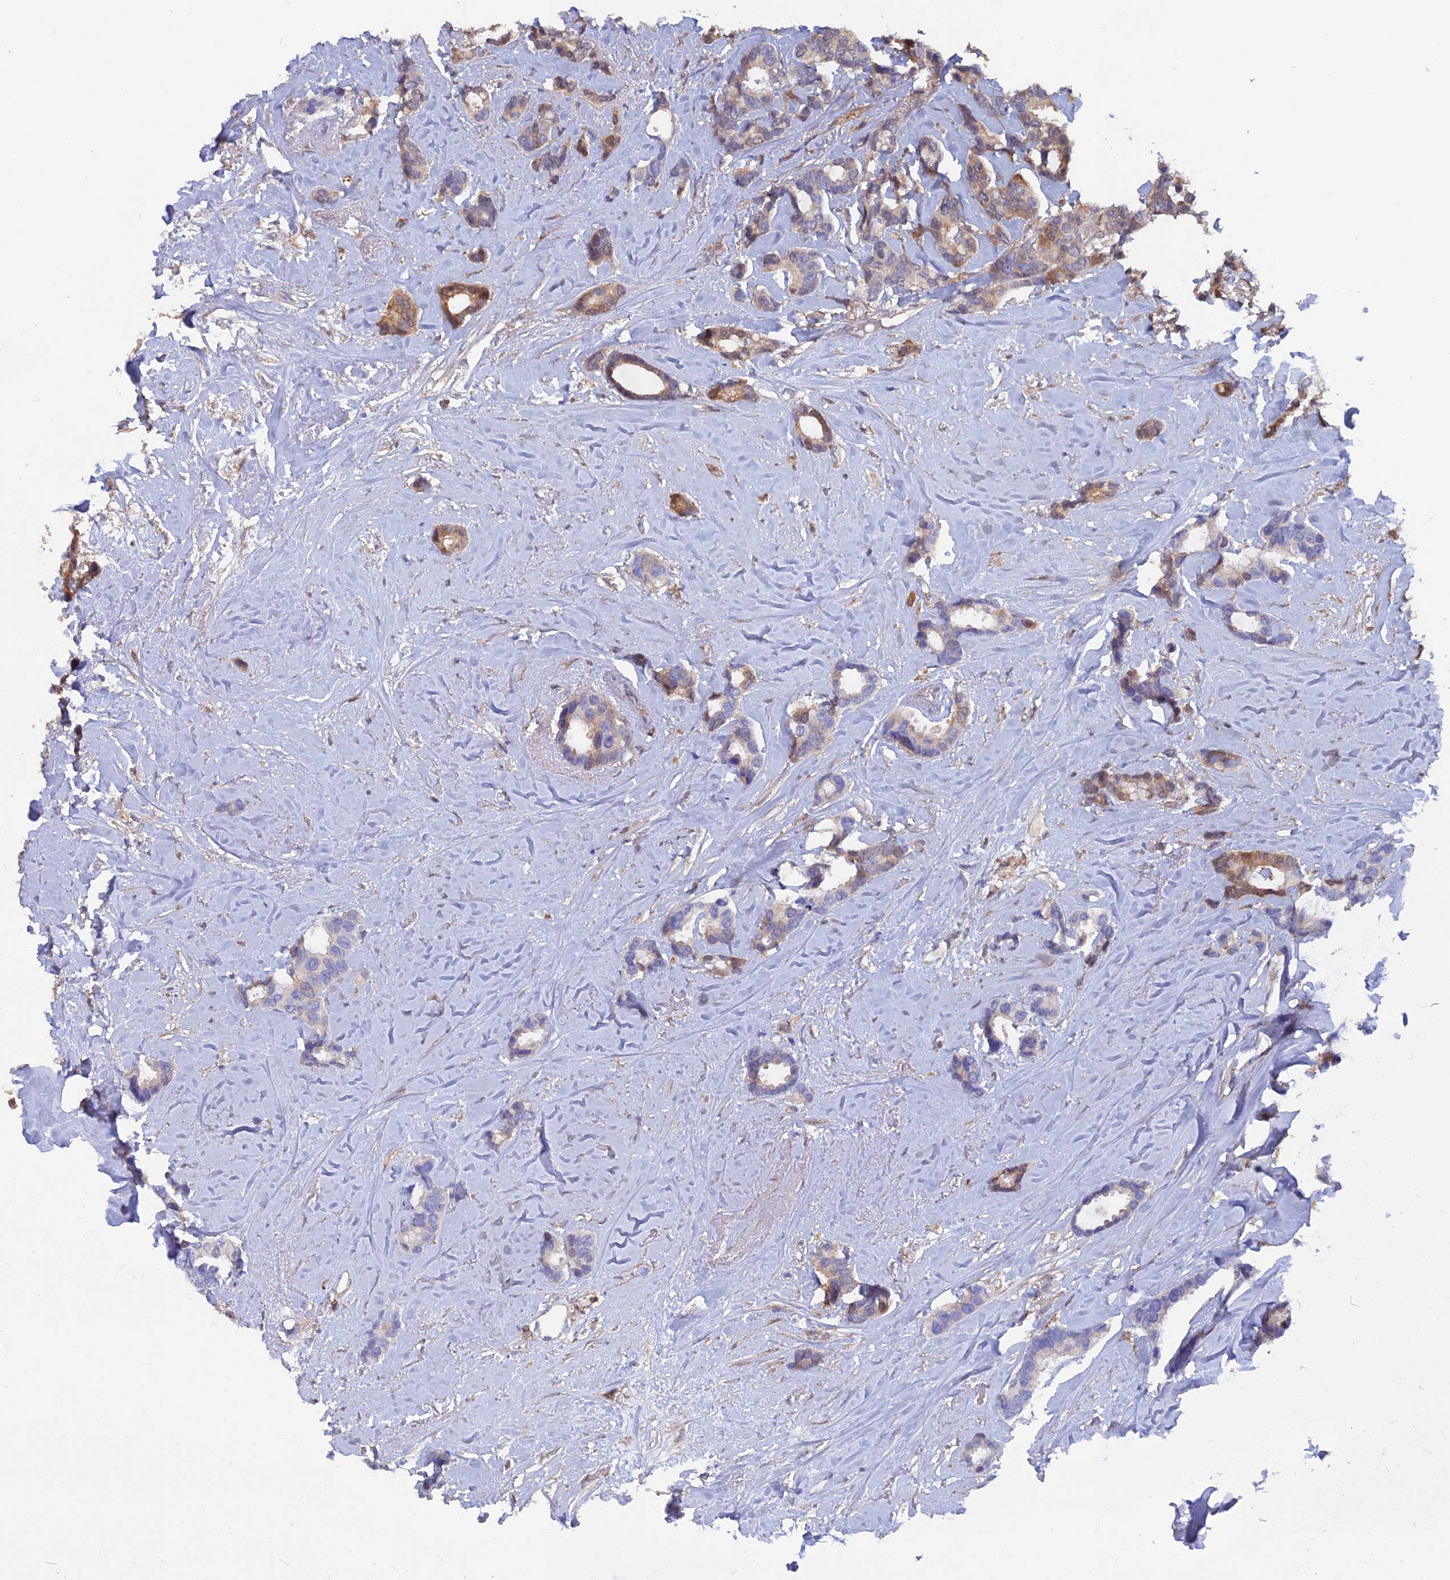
{"staining": {"intensity": "moderate", "quantity": "<25%", "location": "cytoplasmic/membranous"}, "tissue": "breast cancer", "cell_type": "Tumor cells", "image_type": "cancer", "snomed": [{"axis": "morphology", "description": "Duct carcinoma"}, {"axis": "topography", "description": "Breast"}], "caption": "Immunohistochemistry (IHC) staining of invasive ductal carcinoma (breast), which displays low levels of moderate cytoplasmic/membranous expression in about <25% of tumor cells indicating moderate cytoplasmic/membranous protein positivity. The staining was performed using DAB (brown) for protein detection and nuclei were counterstained in hematoxylin (blue).", "gene": "BLVRA", "patient": {"sex": "female", "age": 87}}